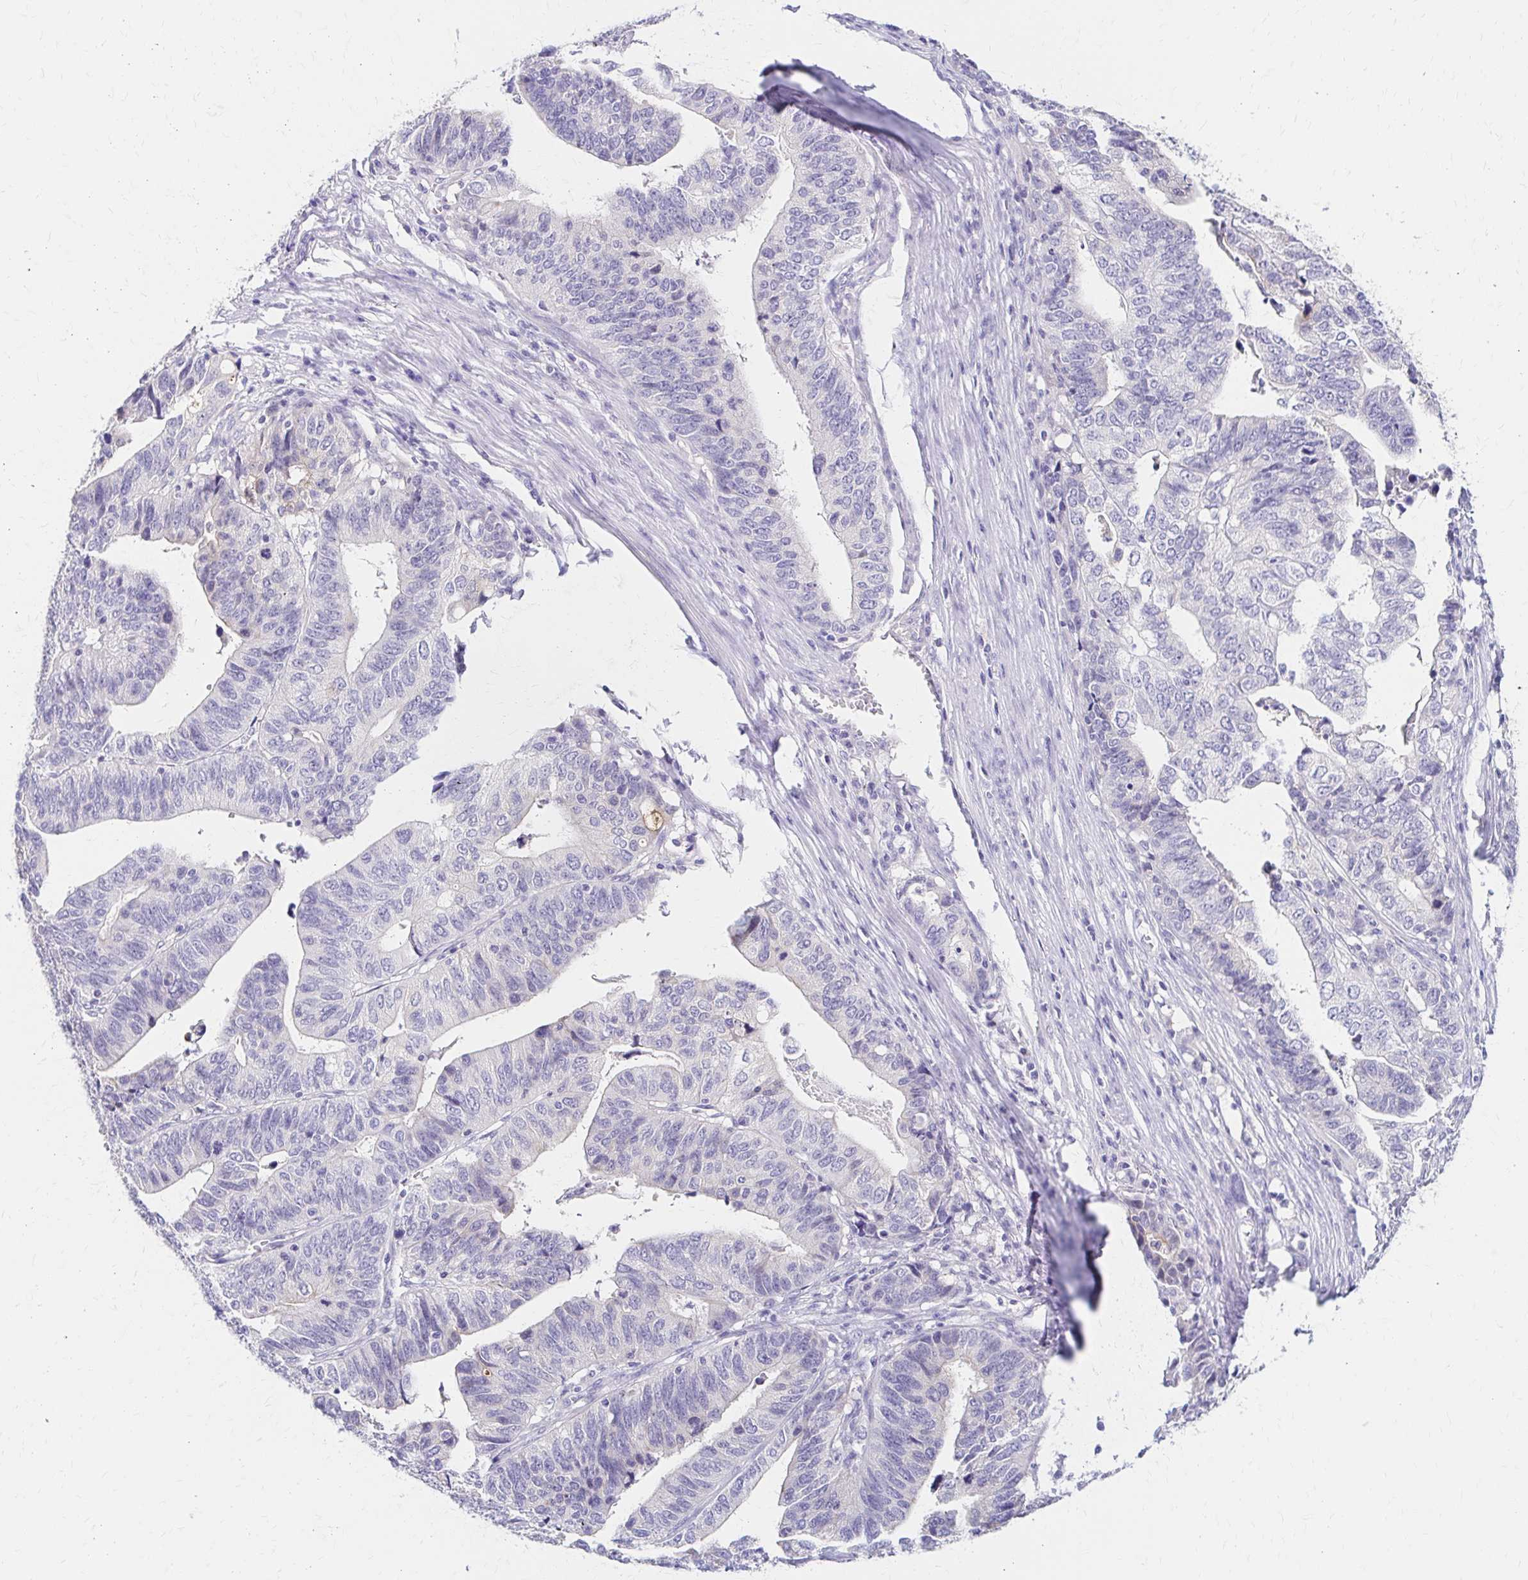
{"staining": {"intensity": "negative", "quantity": "none", "location": "none"}, "tissue": "stomach cancer", "cell_type": "Tumor cells", "image_type": "cancer", "snomed": [{"axis": "morphology", "description": "Adenocarcinoma, NOS"}, {"axis": "topography", "description": "Stomach, upper"}], "caption": "Histopathology image shows no protein staining in tumor cells of stomach cancer (adenocarcinoma) tissue.", "gene": "AZGP1", "patient": {"sex": "female", "age": 67}}